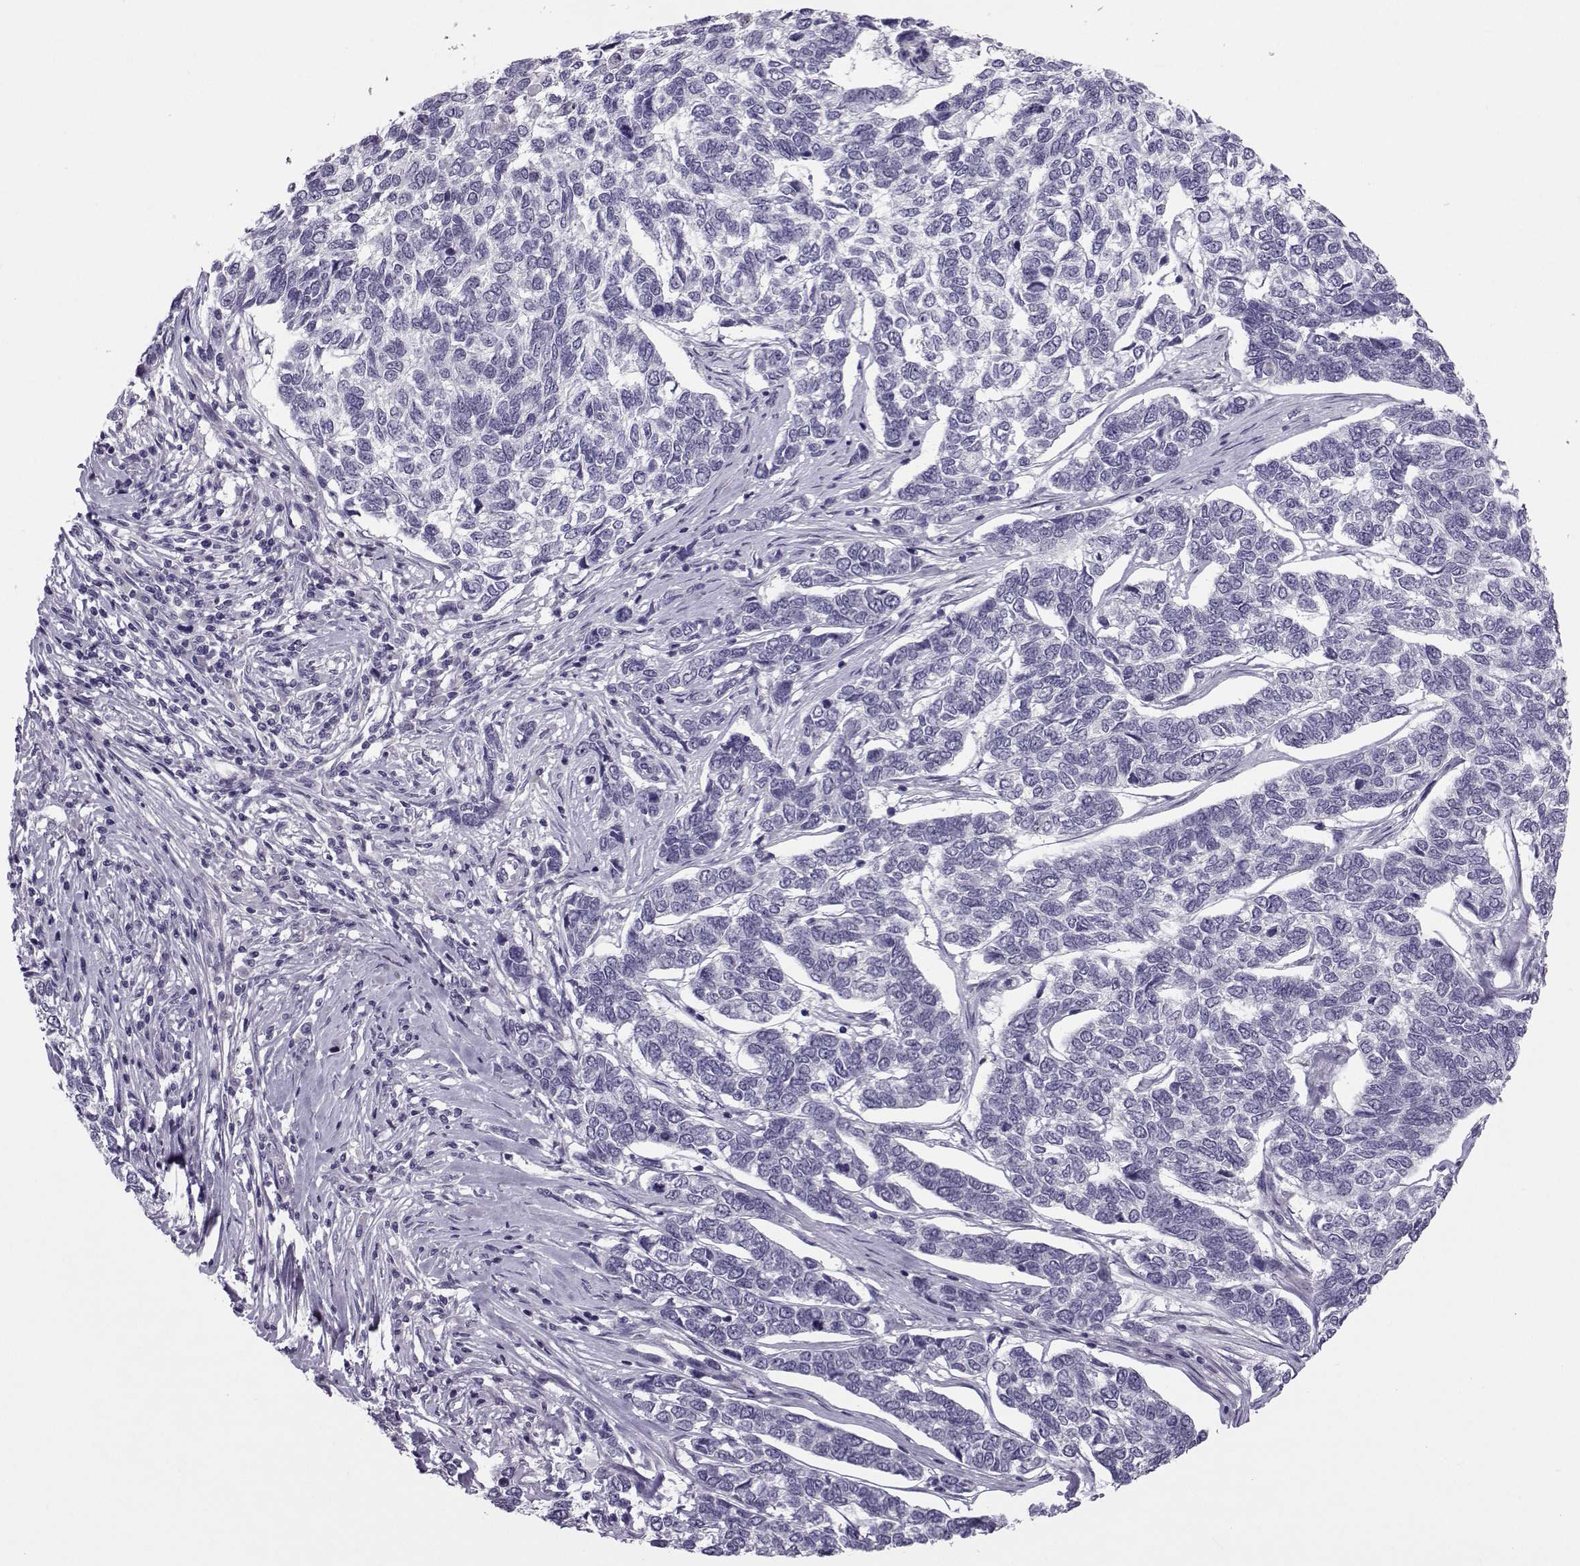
{"staining": {"intensity": "negative", "quantity": "none", "location": "none"}, "tissue": "skin cancer", "cell_type": "Tumor cells", "image_type": "cancer", "snomed": [{"axis": "morphology", "description": "Basal cell carcinoma"}, {"axis": "topography", "description": "Skin"}], "caption": "Tumor cells are negative for protein expression in human skin cancer. (DAB (3,3'-diaminobenzidine) immunohistochemistry with hematoxylin counter stain).", "gene": "ASRGL1", "patient": {"sex": "female", "age": 65}}